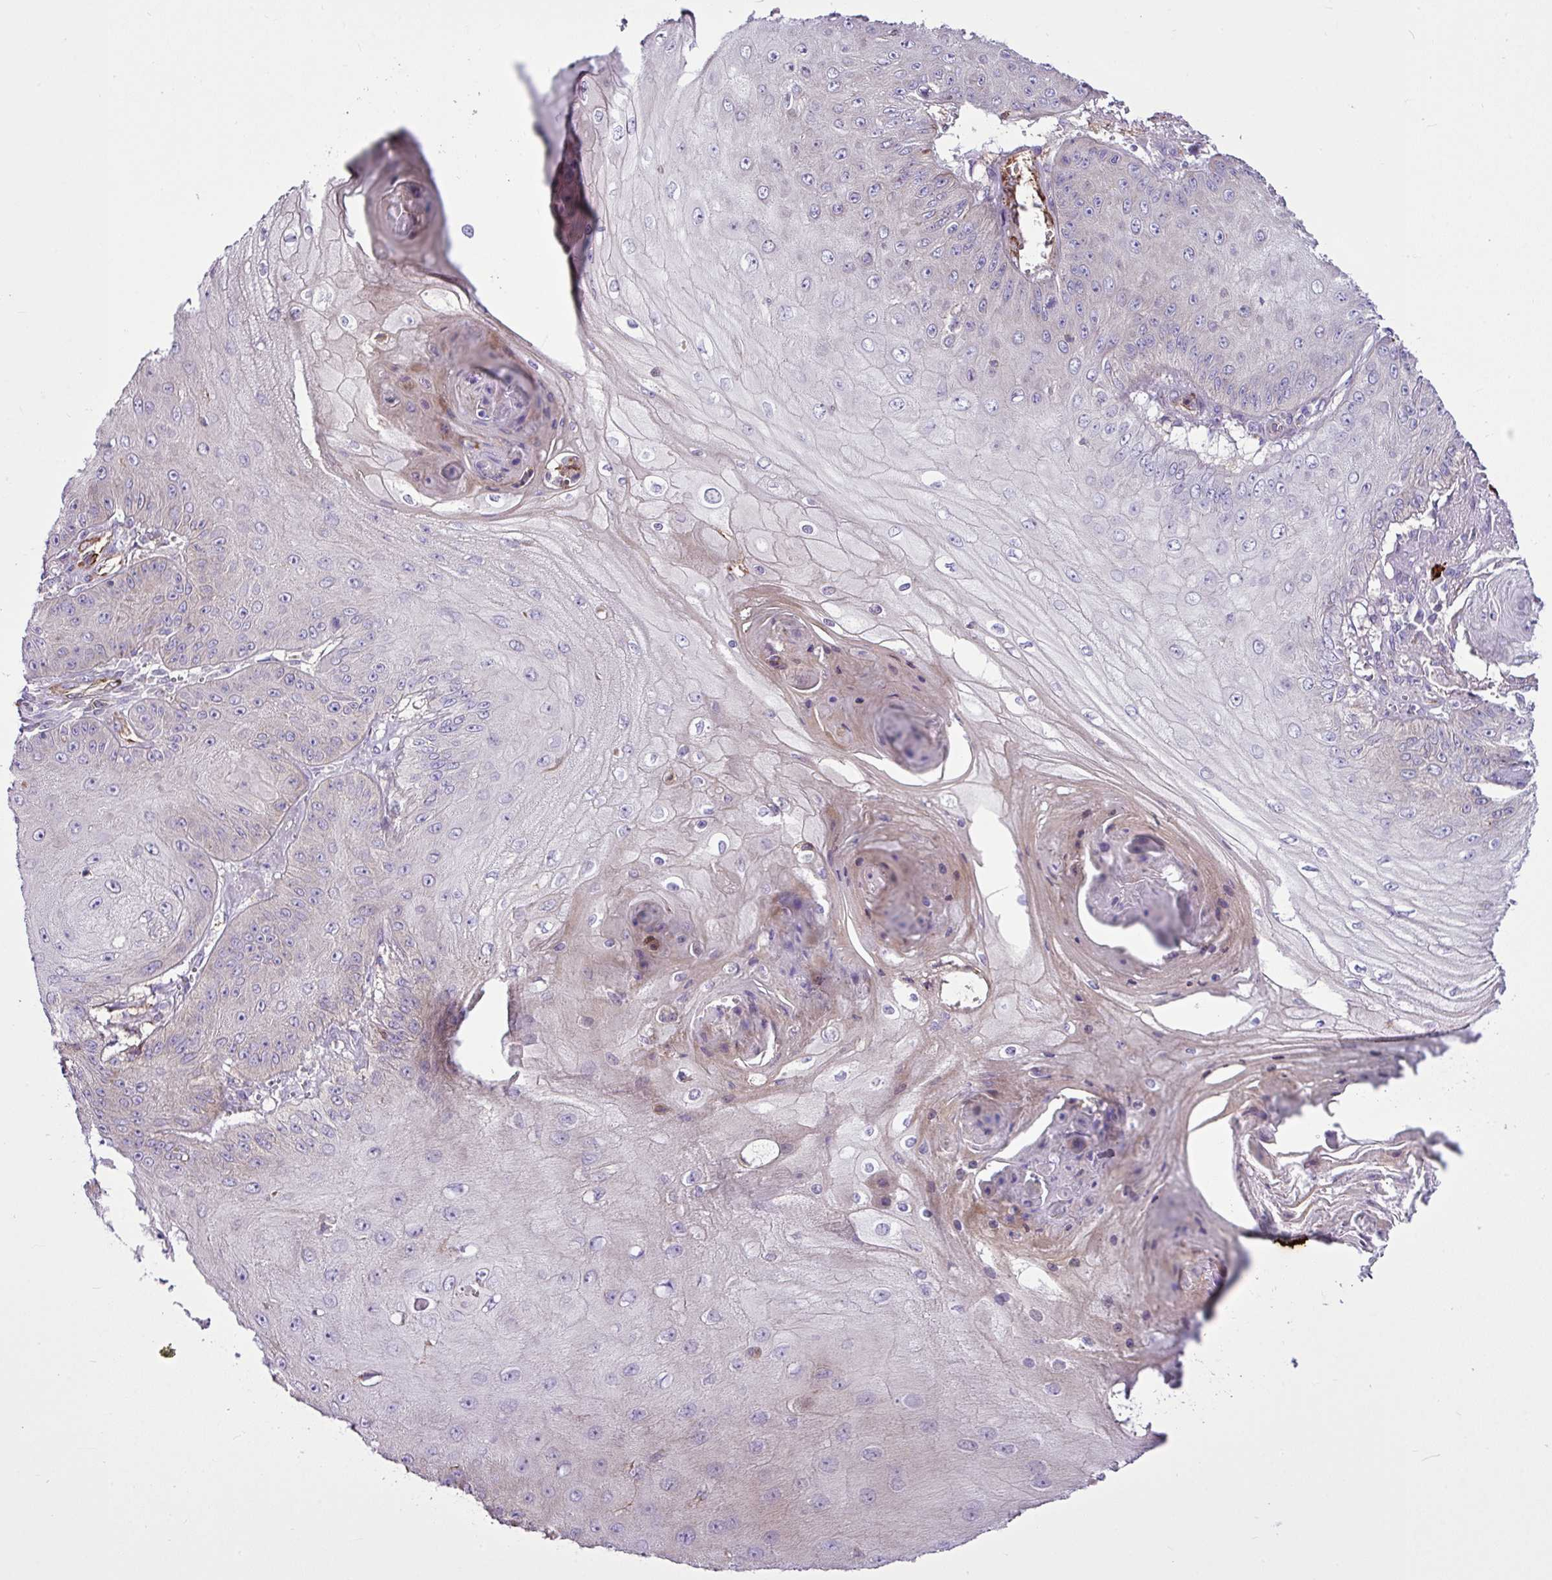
{"staining": {"intensity": "negative", "quantity": "none", "location": "none"}, "tissue": "skin cancer", "cell_type": "Tumor cells", "image_type": "cancer", "snomed": [{"axis": "morphology", "description": "Squamous cell carcinoma, NOS"}, {"axis": "topography", "description": "Skin"}], "caption": "High power microscopy micrograph of an immunohistochemistry (IHC) photomicrograph of squamous cell carcinoma (skin), revealing no significant positivity in tumor cells.", "gene": "EME2", "patient": {"sex": "male", "age": 70}}